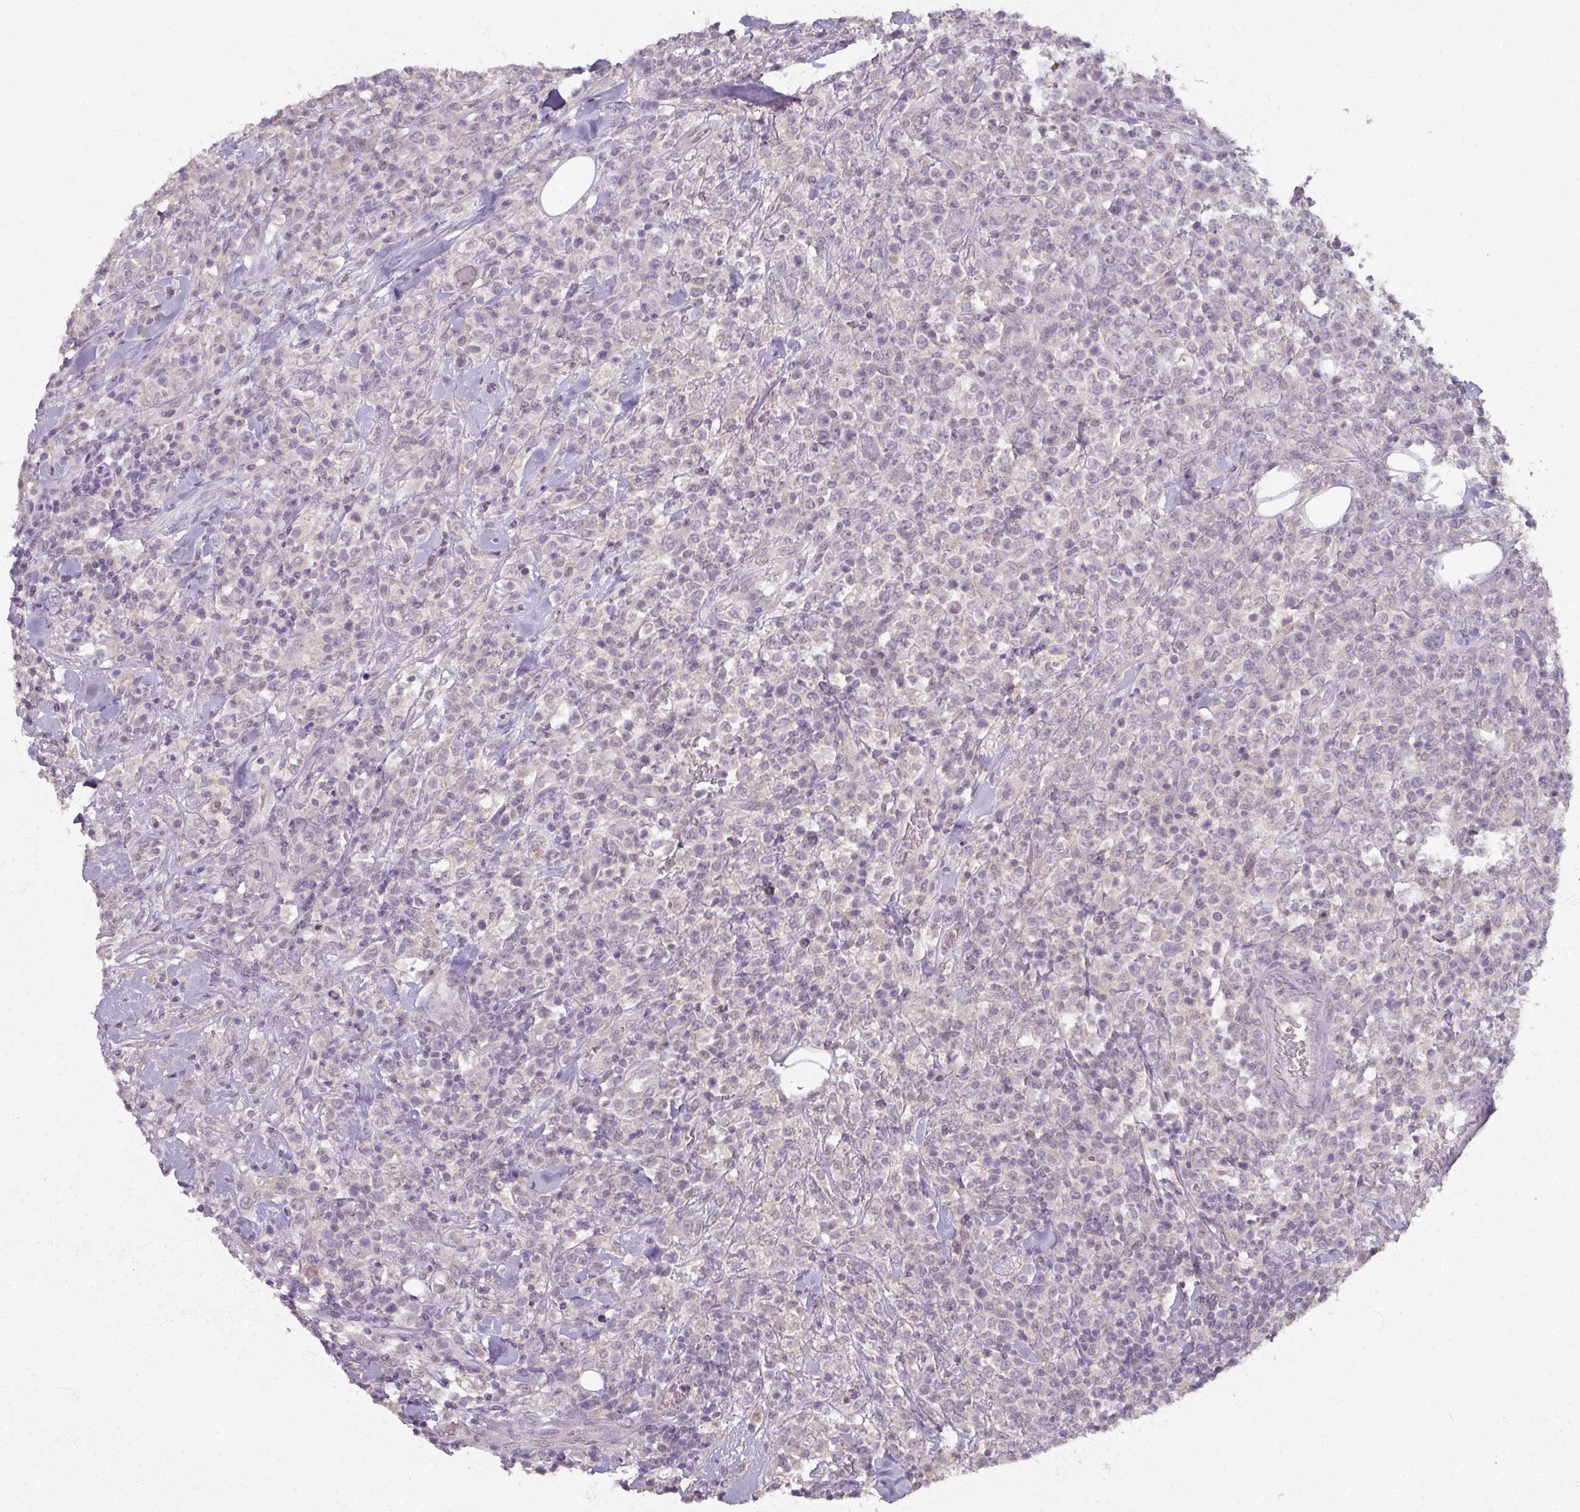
{"staining": {"intensity": "negative", "quantity": "none", "location": "none"}, "tissue": "lymphoma", "cell_type": "Tumor cells", "image_type": "cancer", "snomed": [{"axis": "morphology", "description": "Malignant lymphoma, non-Hodgkin's type, High grade"}, {"axis": "topography", "description": "Colon"}], "caption": "High power microscopy micrograph of an immunohistochemistry image of high-grade malignant lymphoma, non-Hodgkin's type, revealing no significant staining in tumor cells.", "gene": "SOX11", "patient": {"sex": "female", "age": 53}}